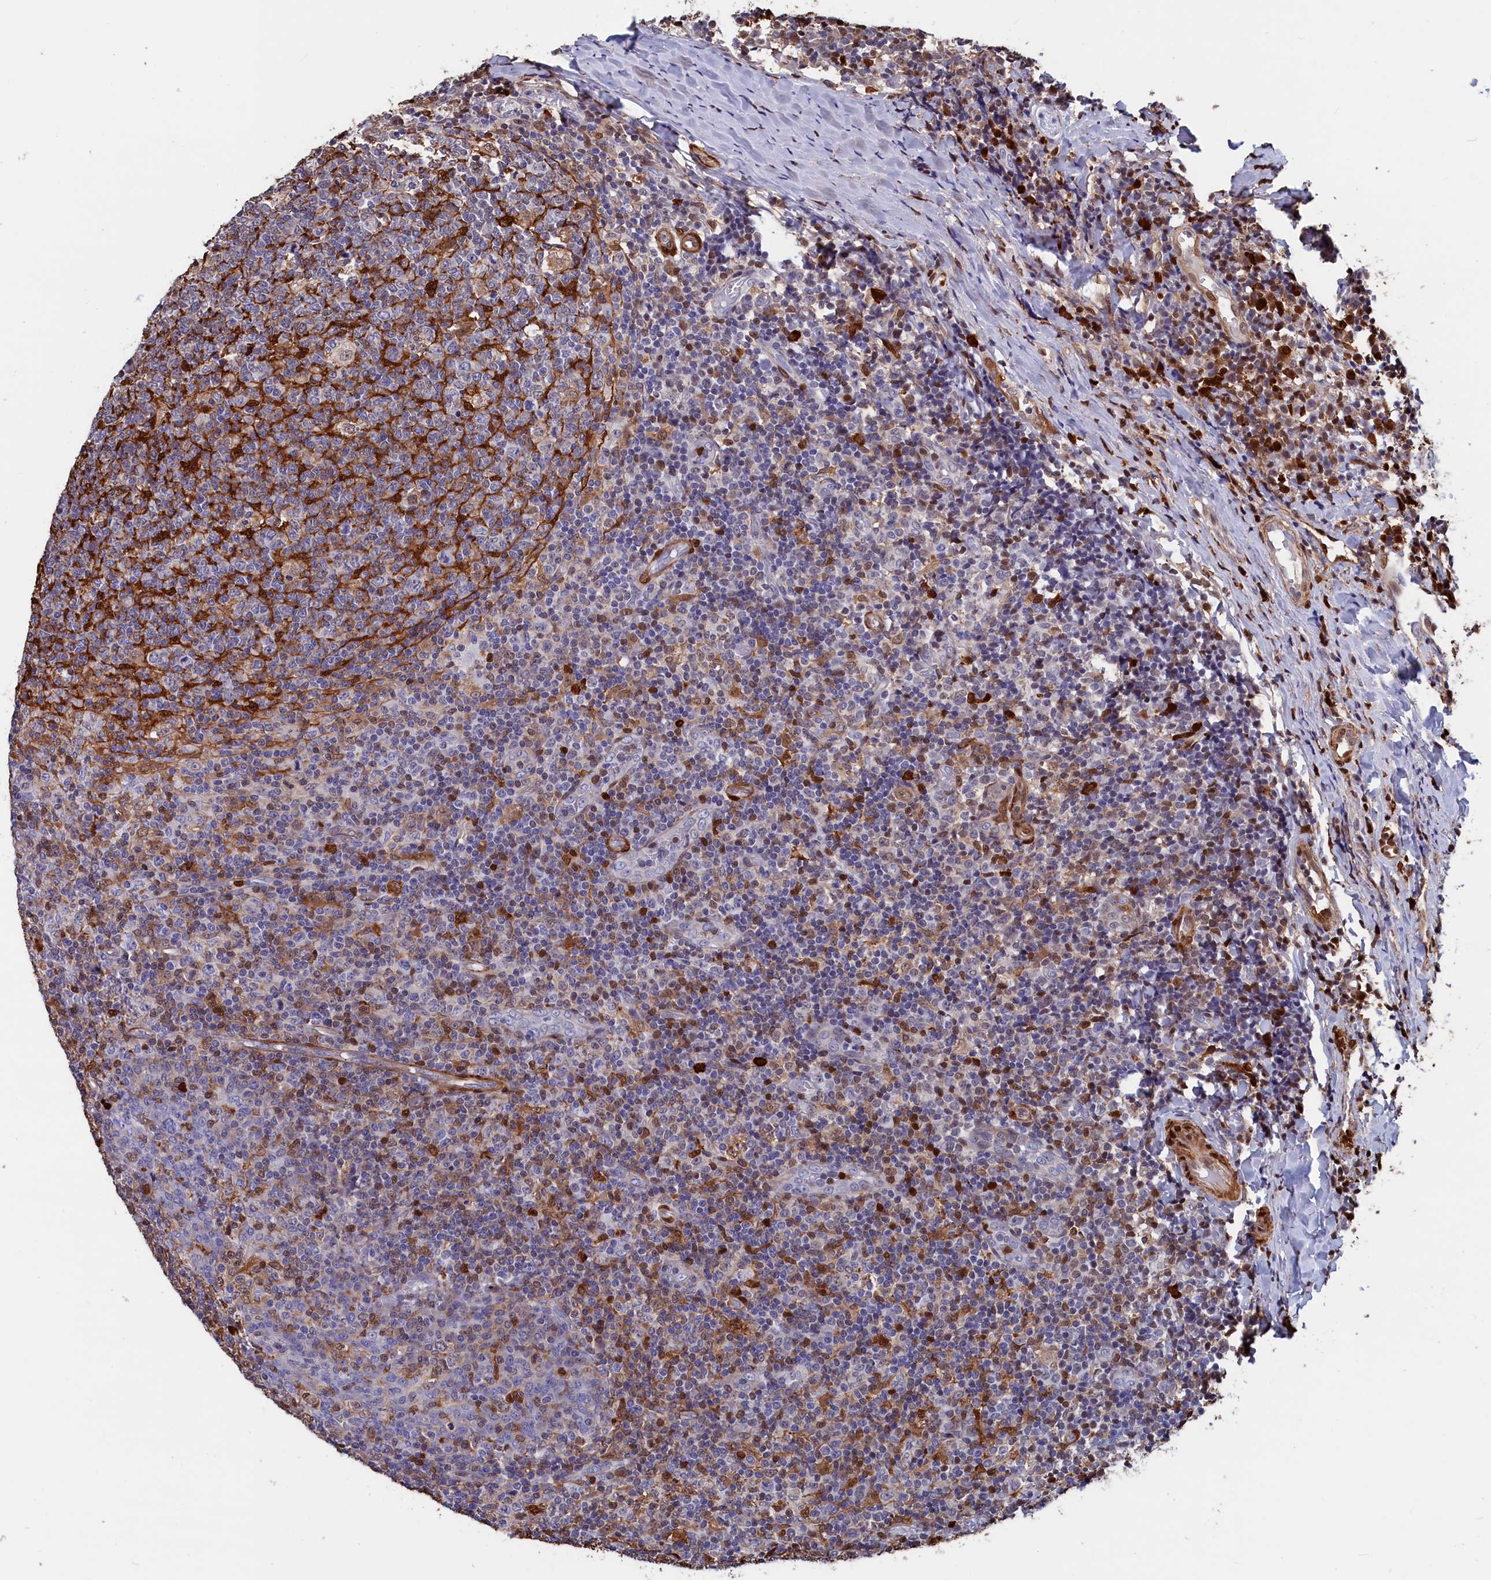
{"staining": {"intensity": "moderate", "quantity": "<25%", "location": "cytoplasmic/membranous,nuclear"}, "tissue": "tonsil", "cell_type": "Germinal center cells", "image_type": "normal", "snomed": [{"axis": "morphology", "description": "Normal tissue, NOS"}, {"axis": "topography", "description": "Tonsil"}], "caption": "Germinal center cells display low levels of moderate cytoplasmic/membranous,nuclear staining in about <25% of cells in benign human tonsil.", "gene": "CRIP1", "patient": {"sex": "female", "age": 19}}